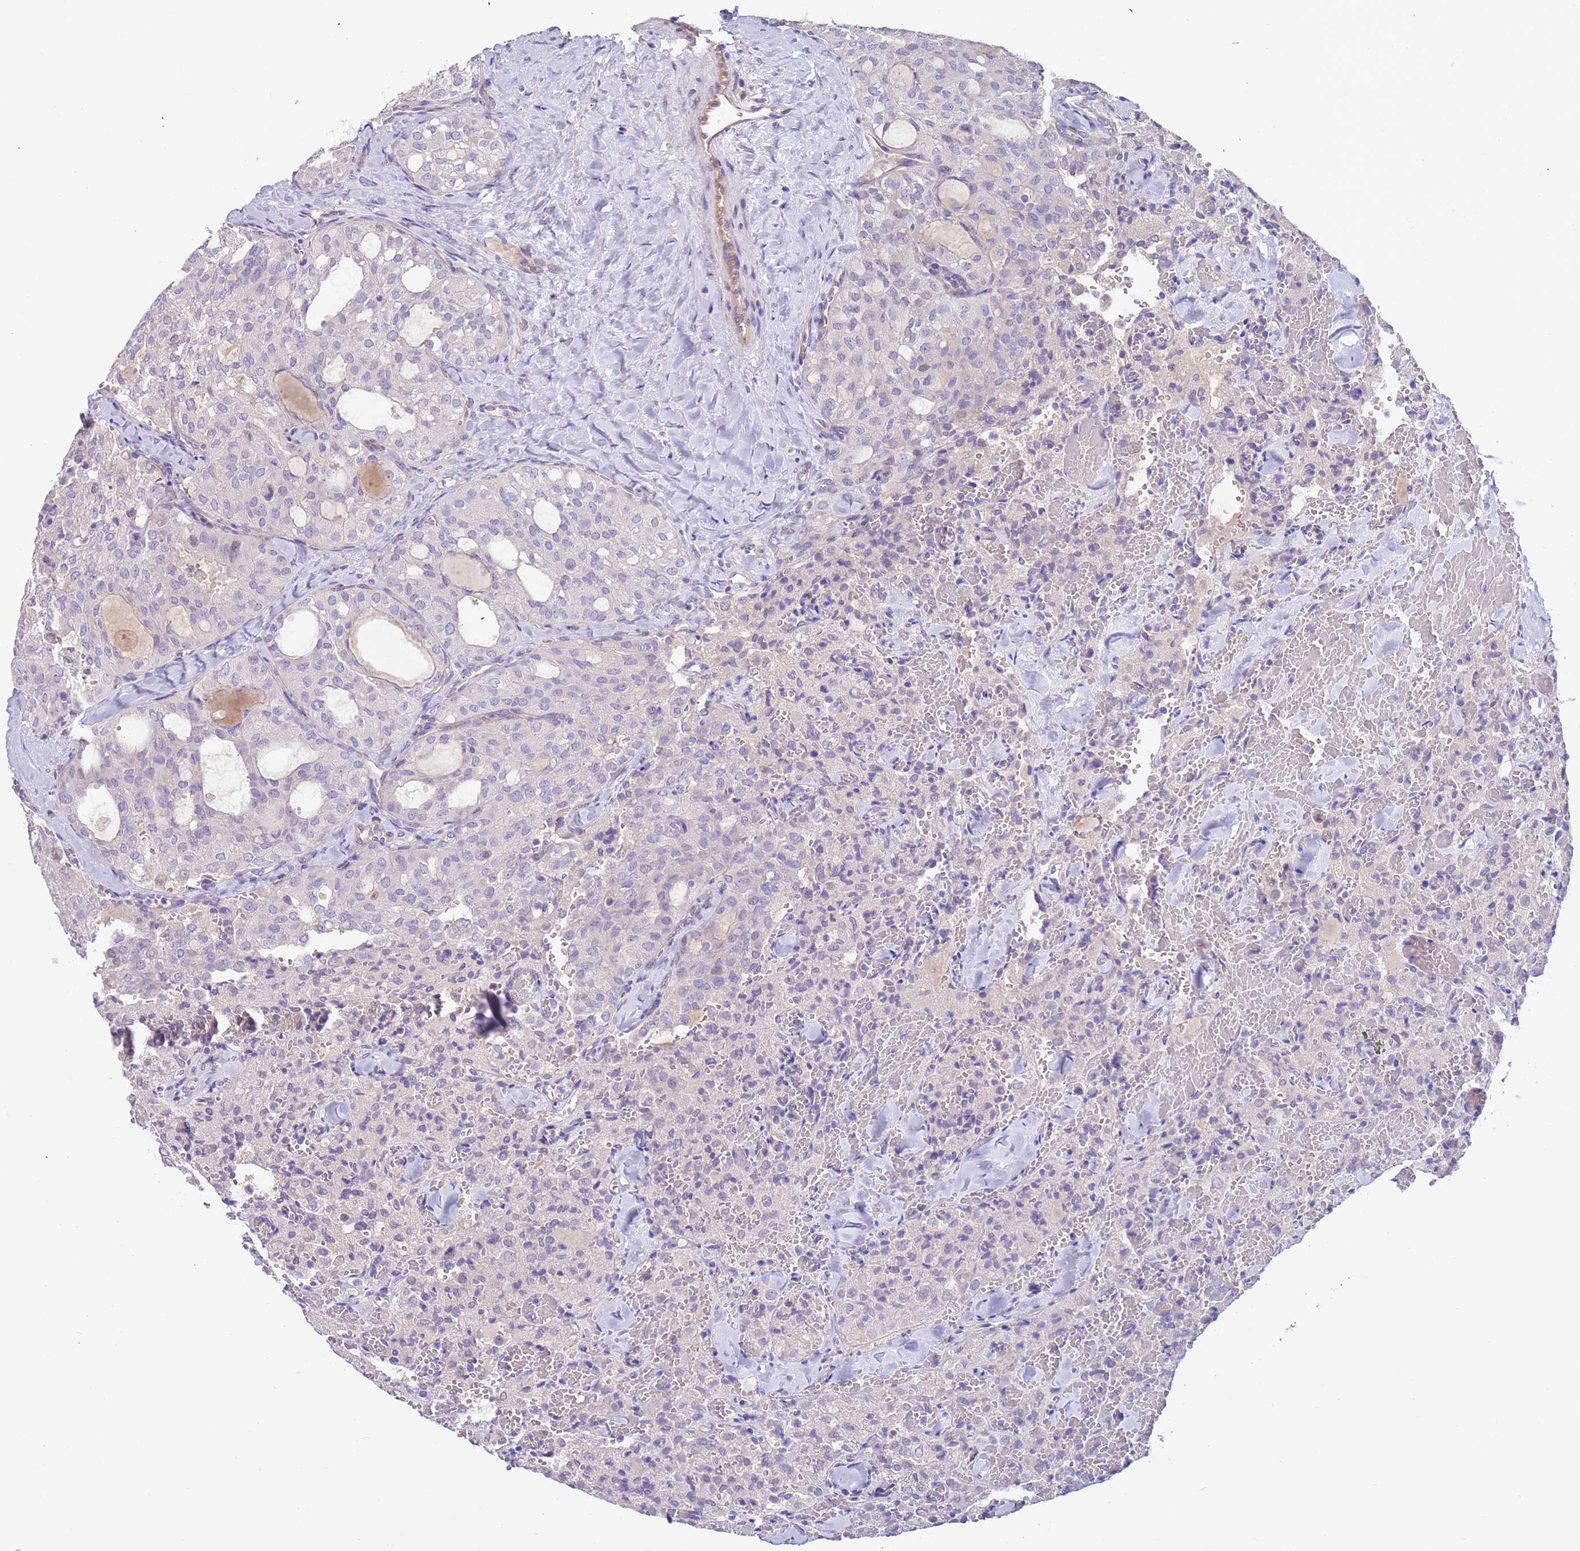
{"staining": {"intensity": "negative", "quantity": "none", "location": "none"}, "tissue": "thyroid cancer", "cell_type": "Tumor cells", "image_type": "cancer", "snomed": [{"axis": "morphology", "description": "Follicular adenoma carcinoma, NOS"}, {"axis": "topography", "description": "Thyroid gland"}], "caption": "IHC histopathology image of thyroid cancer stained for a protein (brown), which demonstrates no expression in tumor cells.", "gene": "CABYR", "patient": {"sex": "male", "age": 75}}